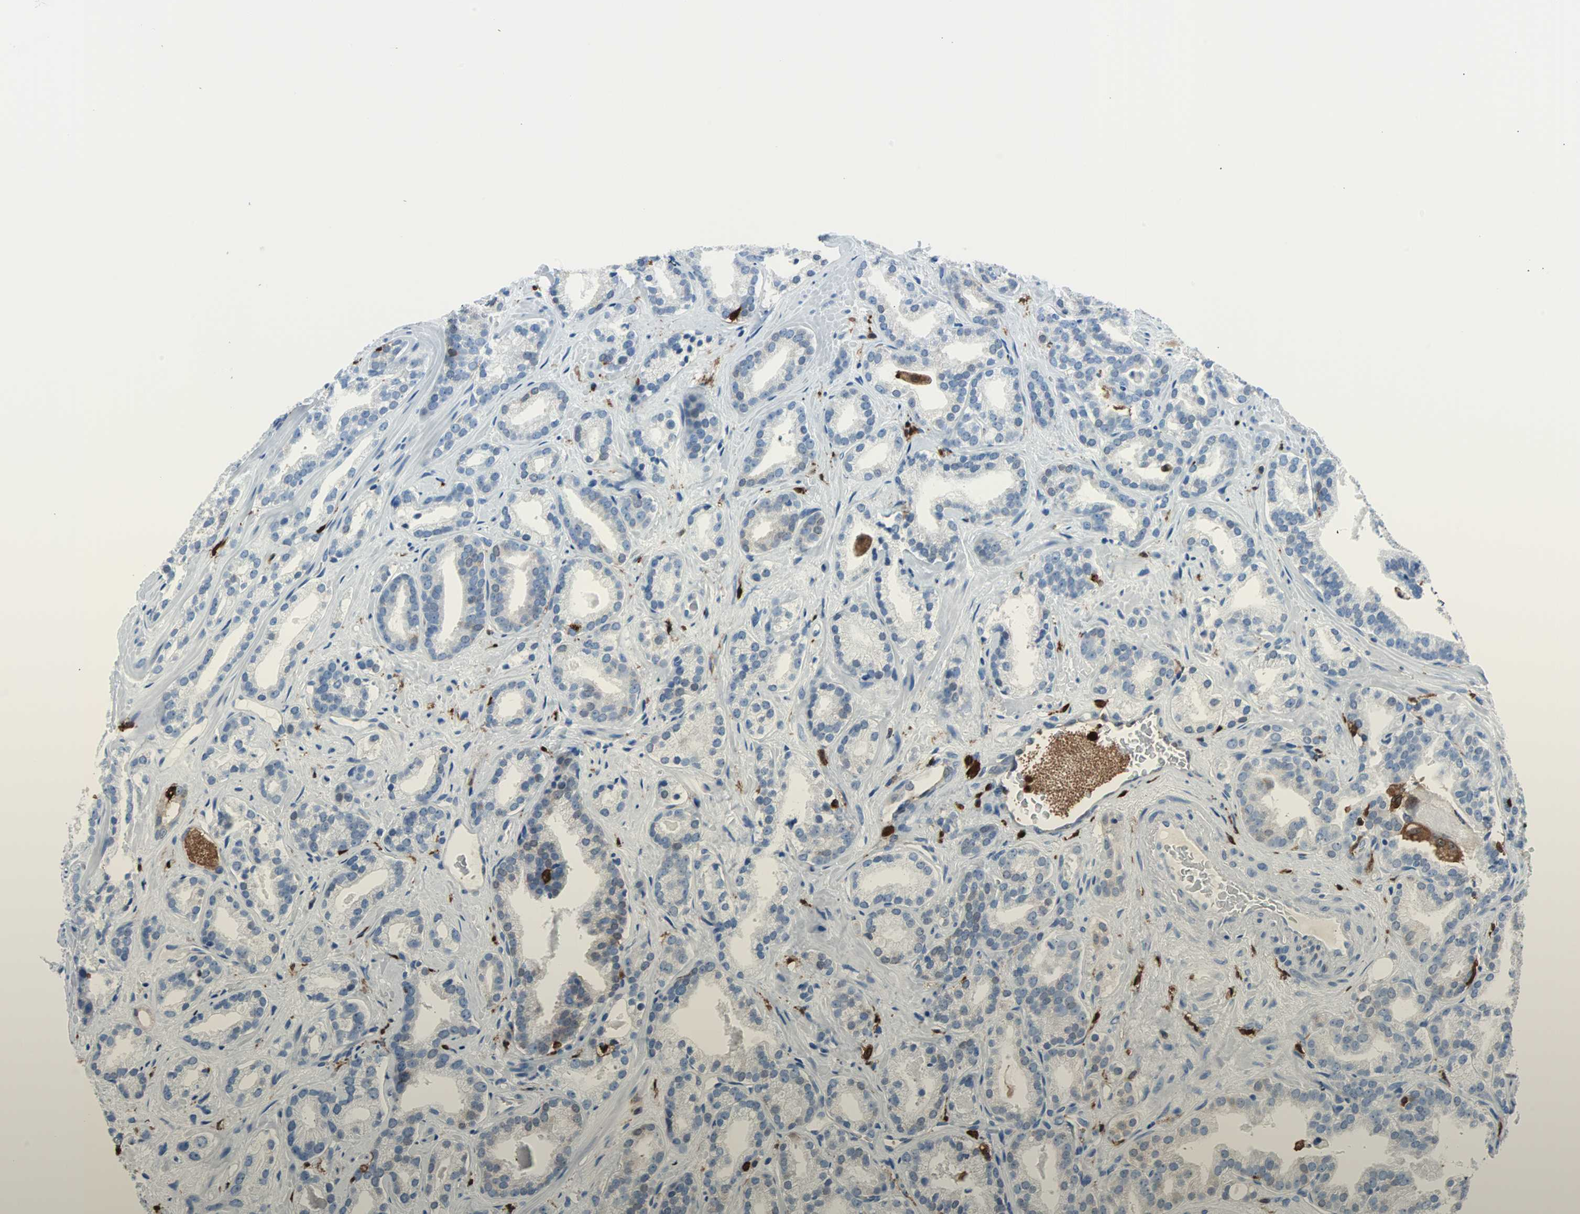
{"staining": {"intensity": "negative", "quantity": "none", "location": "none"}, "tissue": "prostate cancer", "cell_type": "Tumor cells", "image_type": "cancer", "snomed": [{"axis": "morphology", "description": "Adenocarcinoma, Low grade"}, {"axis": "topography", "description": "Prostate"}], "caption": "The photomicrograph demonstrates no staining of tumor cells in adenocarcinoma (low-grade) (prostate).", "gene": "SYK", "patient": {"sex": "male", "age": 63}}